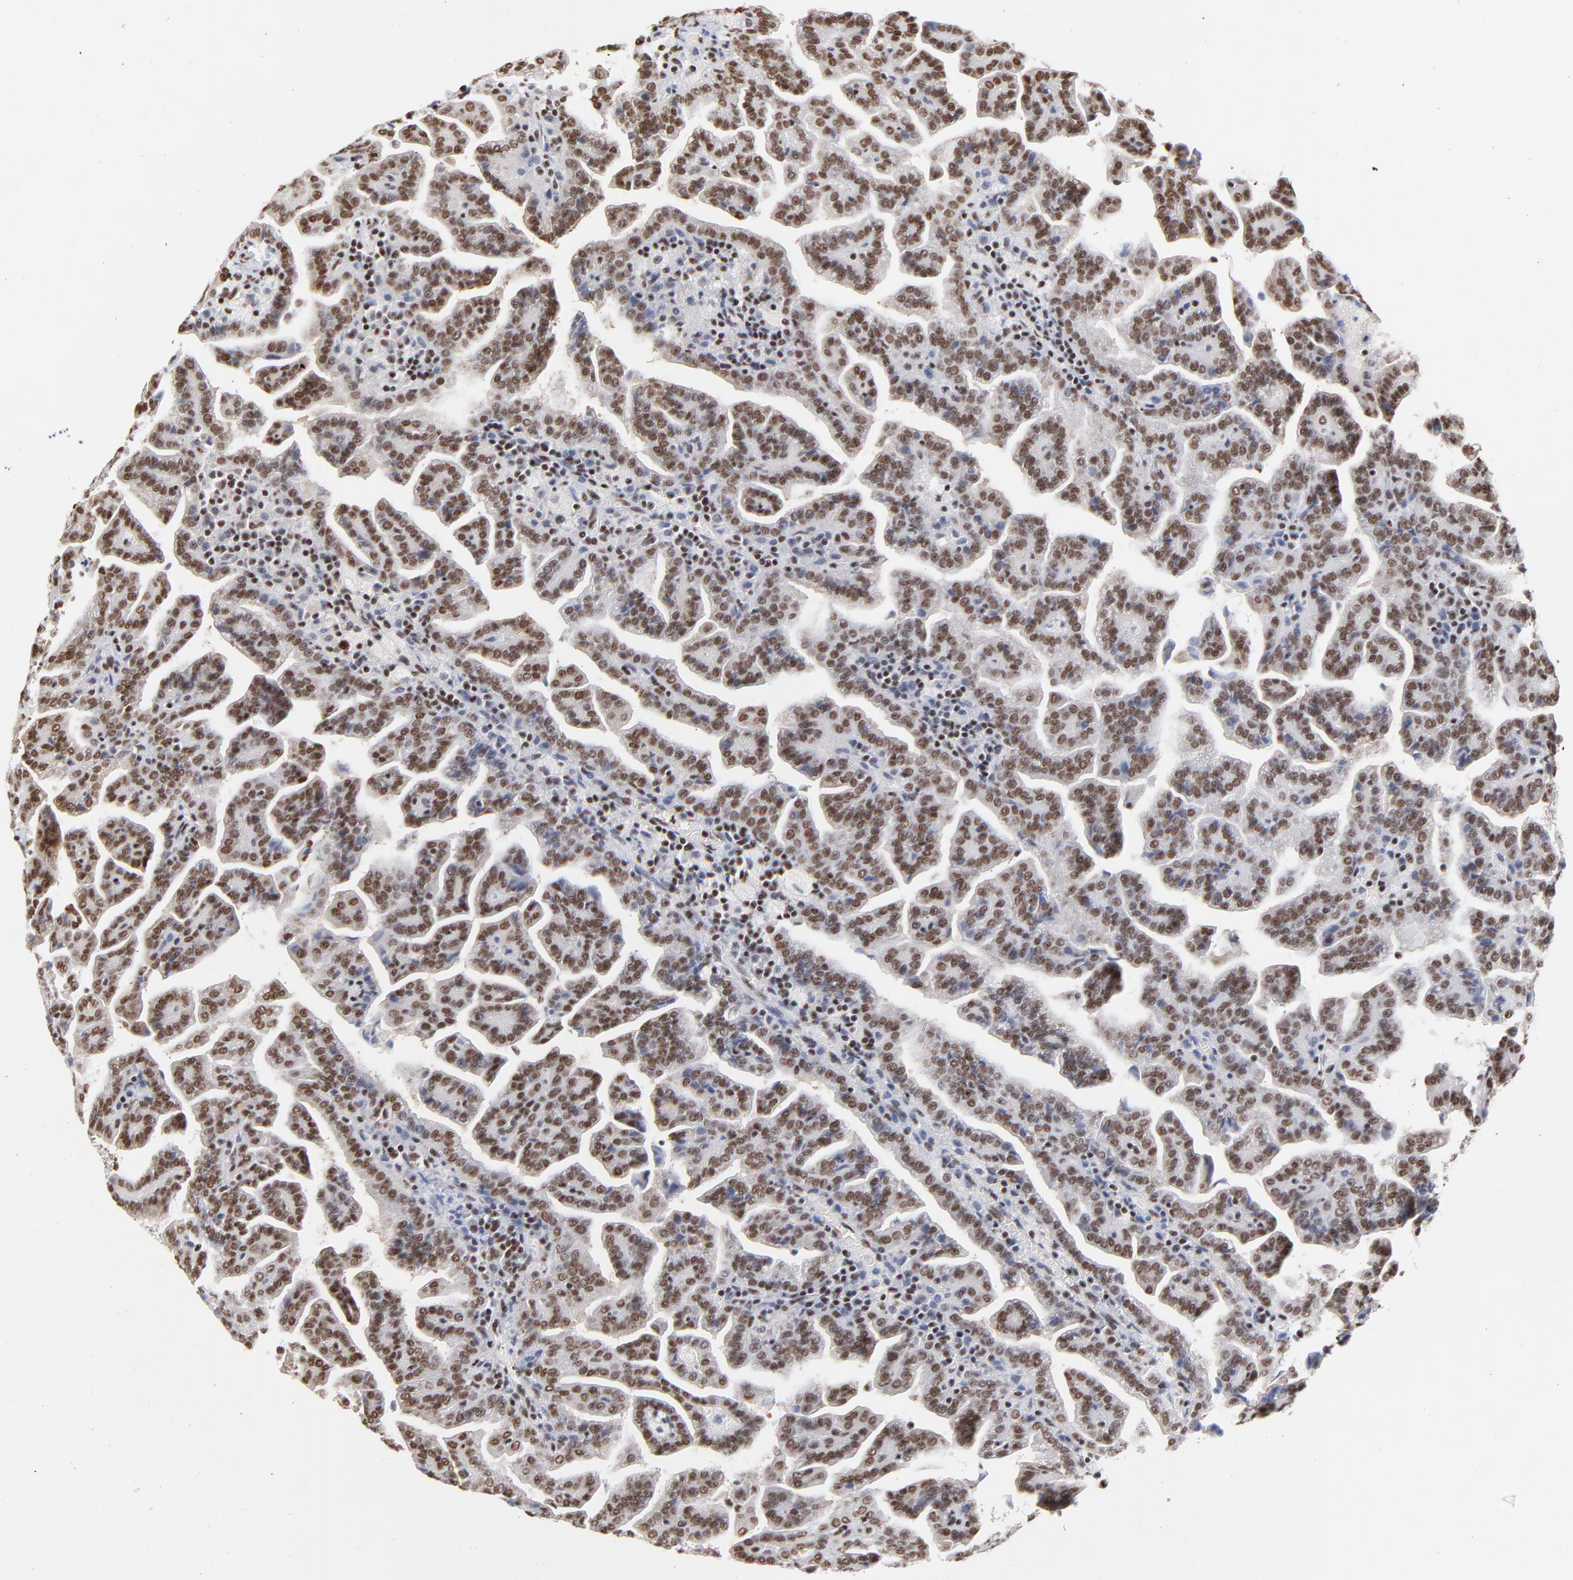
{"staining": {"intensity": "moderate", "quantity": ">75%", "location": "nuclear"}, "tissue": "renal cancer", "cell_type": "Tumor cells", "image_type": "cancer", "snomed": [{"axis": "morphology", "description": "Adenocarcinoma, NOS"}, {"axis": "topography", "description": "Kidney"}], "caption": "A brown stain highlights moderate nuclear expression of a protein in human renal cancer (adenocarcinoma) tumor cells. The protein is stained brown, and the nuclei are stained in blue (DAB IHC with brightfield microscopy, high magnification).", "gene": "CREB1", "patient": {"sex": "male", "age": 61}}